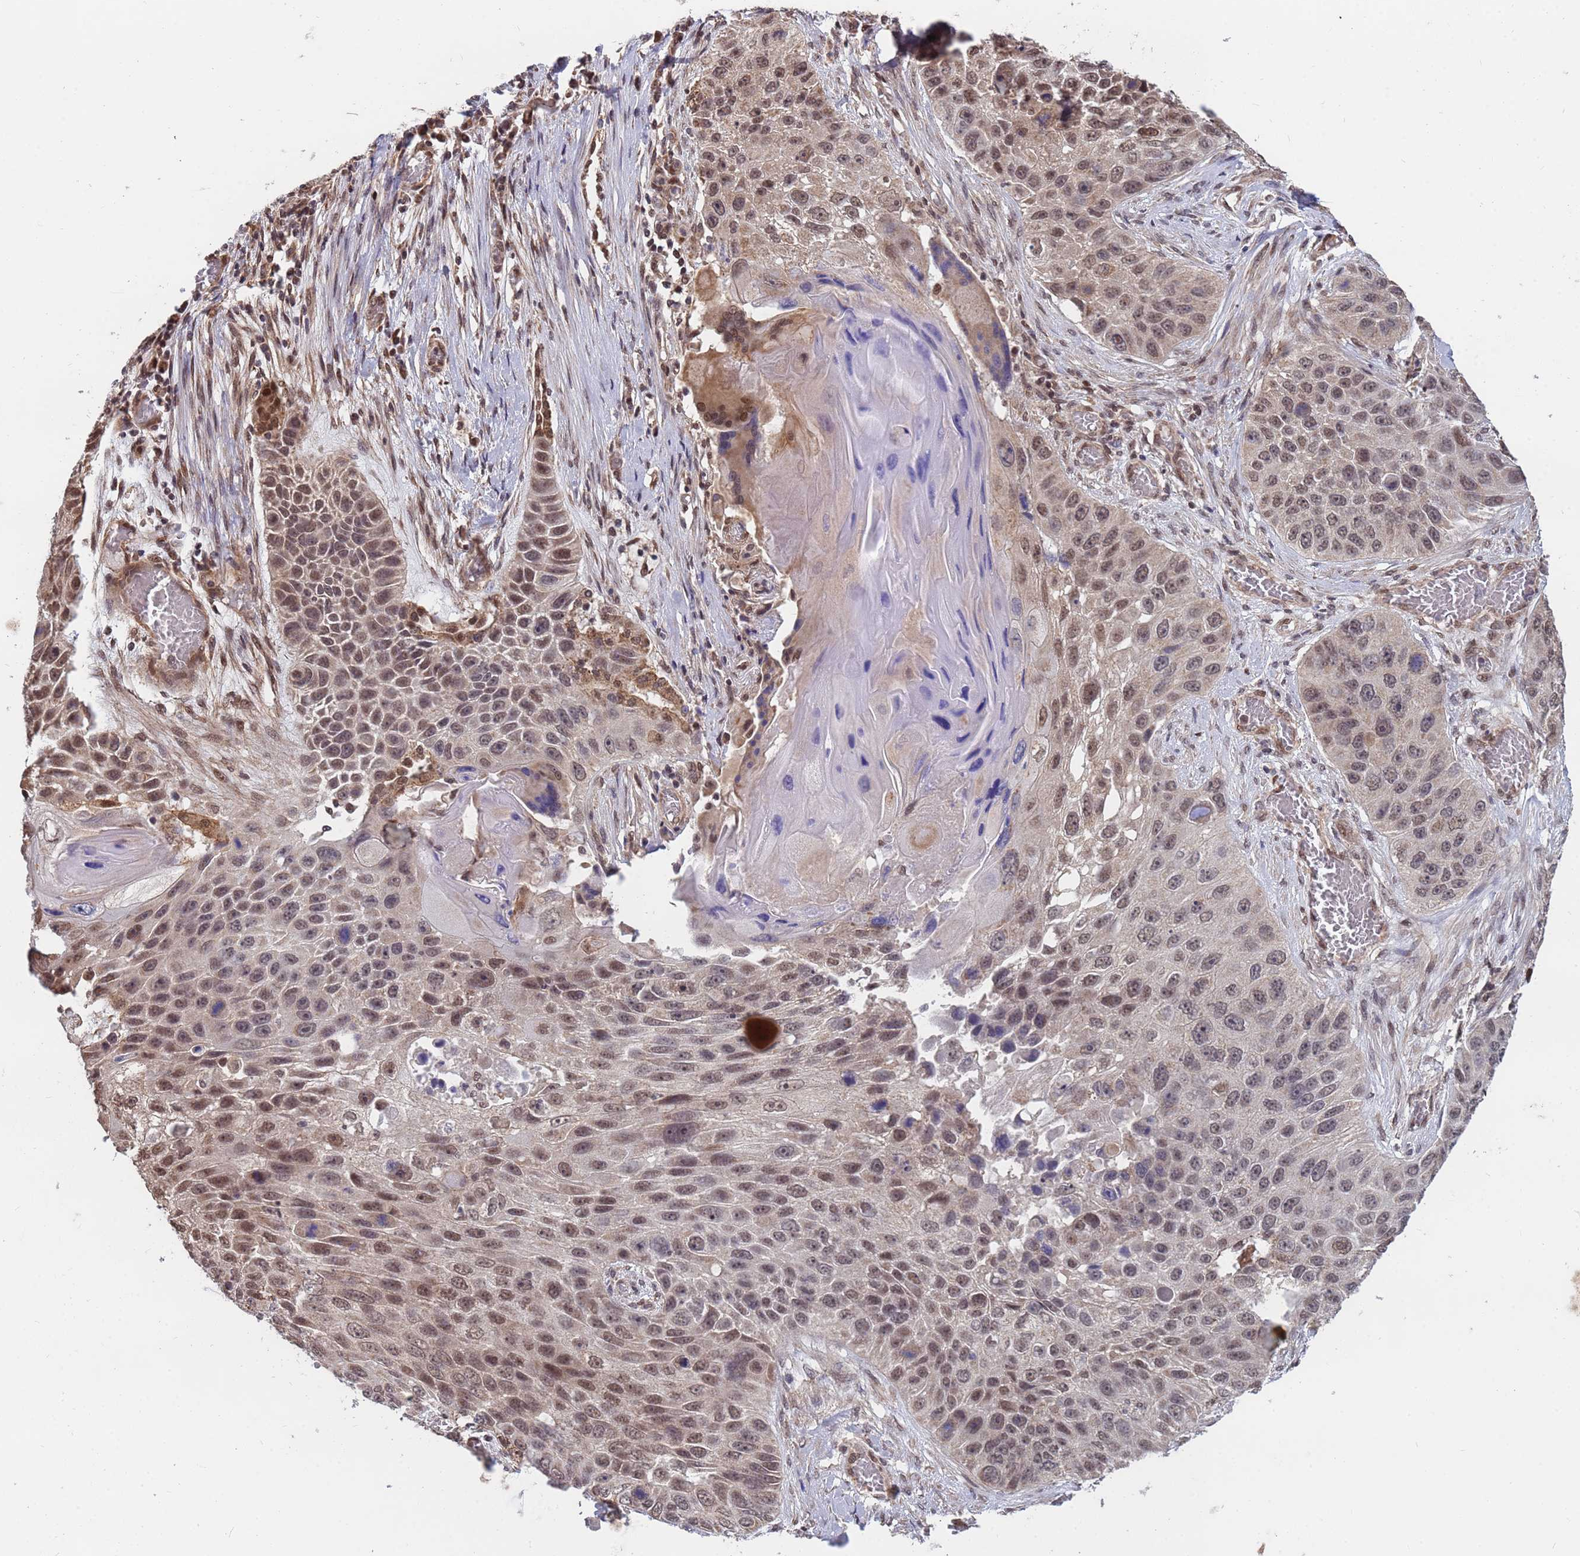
{"staining": {"intensity": "moderate", "quantity": "25%-75%", "location": "nuclear"}, "tissue": "lung cancer", "cell_type": "Tumor cells", "image_type": "cancer", "snomed": [{"axis": "morphology", "description": "Adenocarcinoma, NOS"}, {"axis": "topography", "description": "Lung"}], "caption": "Lung cancer (adenocarcinoma) tissue reveals moderate nuclear expression in about 25%-75% of tumor cells, visualized by immunohistochemistry.", "gene": "DENND2B", "patient": {"sex": "male", "age": 64}}